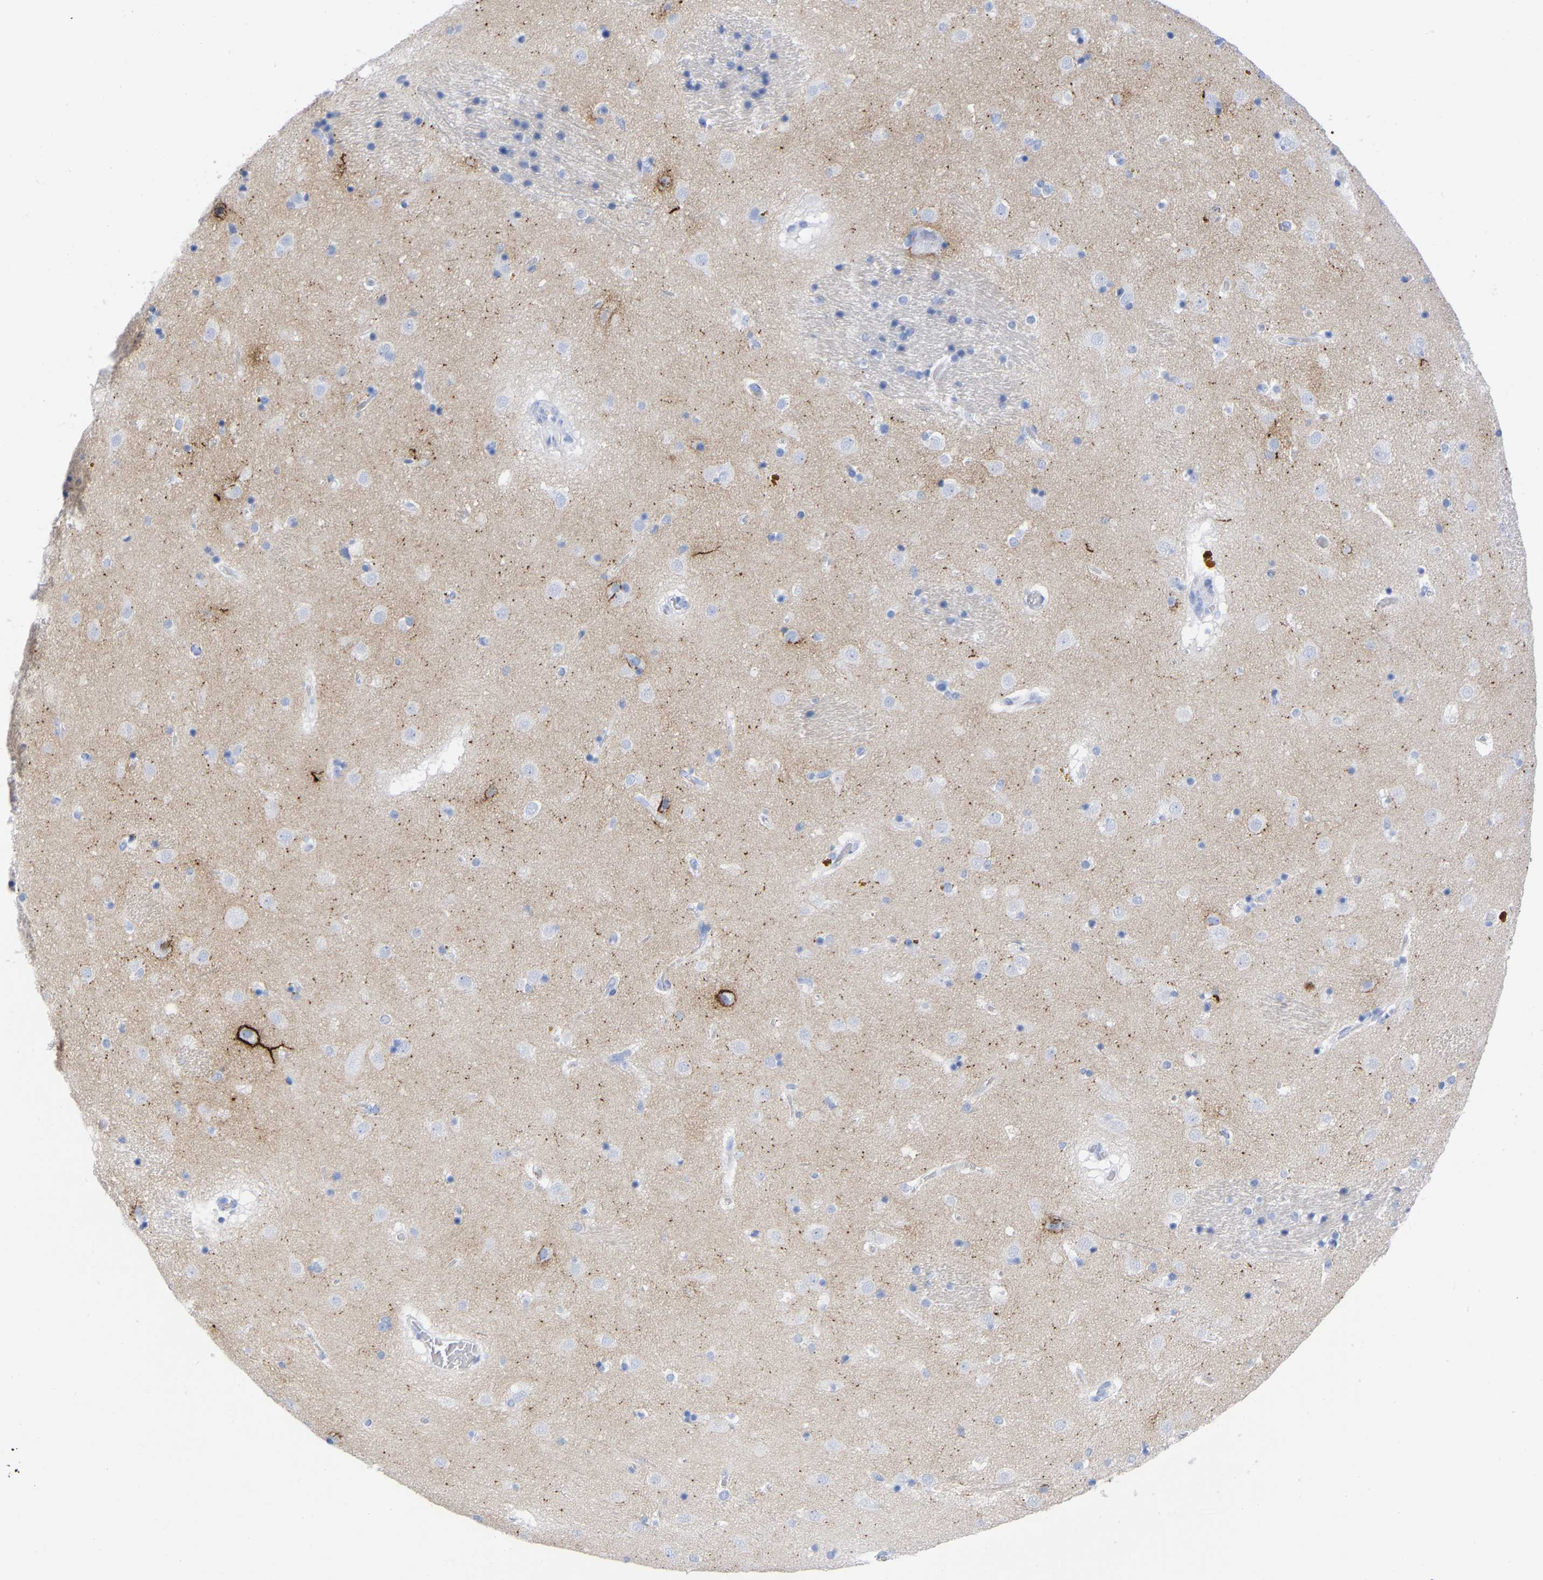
{"staining": {"intensity": "negative", "quantity": "none", "location": "none"}, "tissue": "caudate", "cell_type": "Glial cells", "image_type": "normal", "snomed": [{"axis": "morphology", "description": "Normal tissue, NOS"}, {"axis": "topography", "description": "Lateral ventricle wall"}], "caption": "This is a micrograph of immunohistochemistry staining of normal caudate, which shows no positivity in glial cells.", "gene": "HAPLN1", "patient": {"sex": "male", "age": 70}}